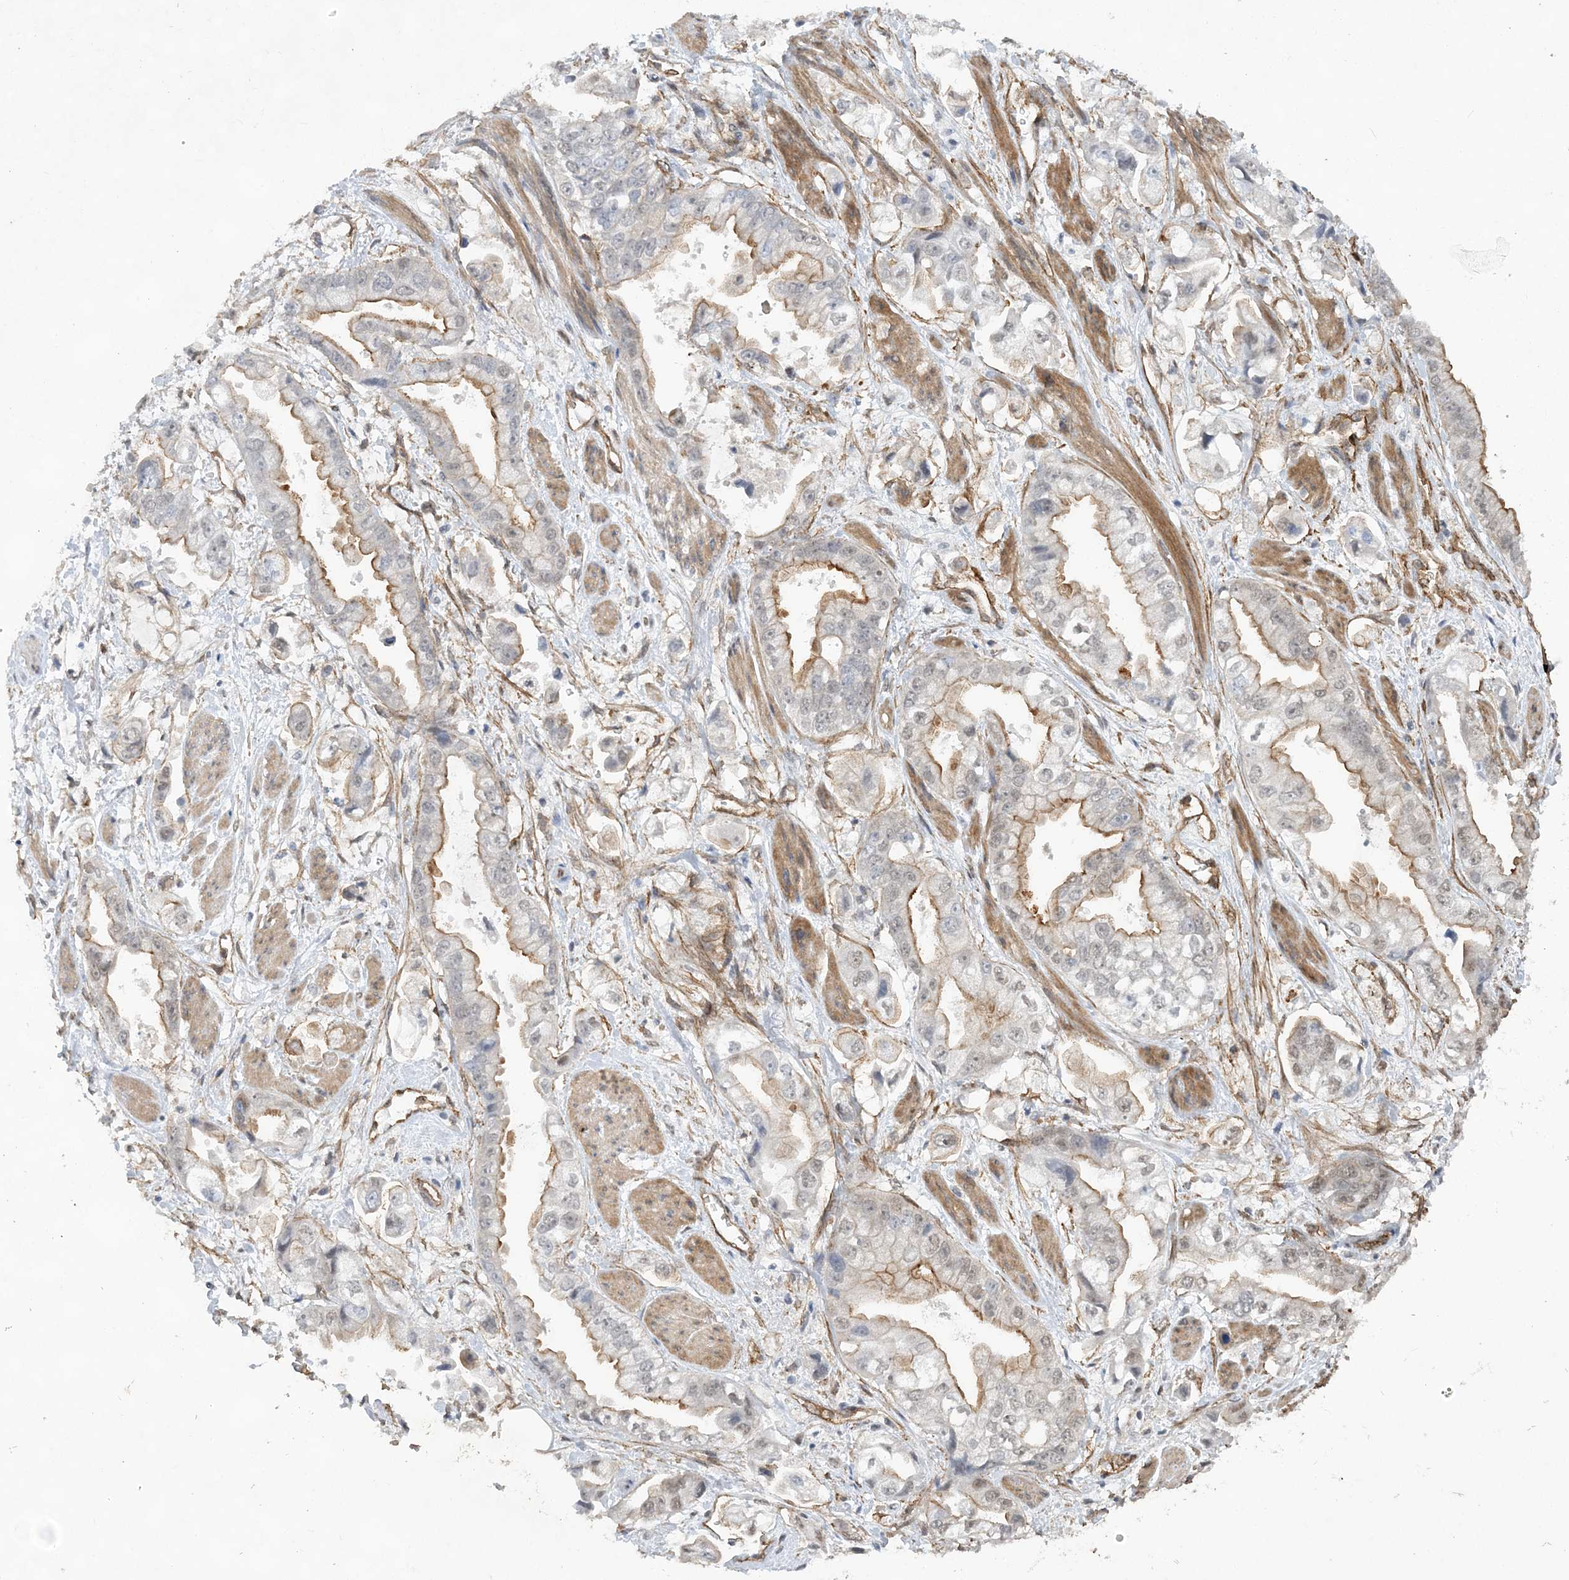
{"staining": {"intensity": "moderate", "quantity": "<25%", "location": "cytoplasmic/membranous"}, "tissue": "stomach cancer", "cell_type": "Tumor cells", "image_type": "cancer", "snomed": [{"axis": "morphology", "description": "Adenocarcinoma, NOS"}, {"axis": "topography", "description": "Stomach"}], "caption": "This is an image of immunohistochemistry staining of stomach cancer (adenocarcinoma), which shows moderate positivity in the cytoplasmic/membranous of tumor cells.", "gene": "RAI14", "patient": {"sex": "male", "age": 62}}